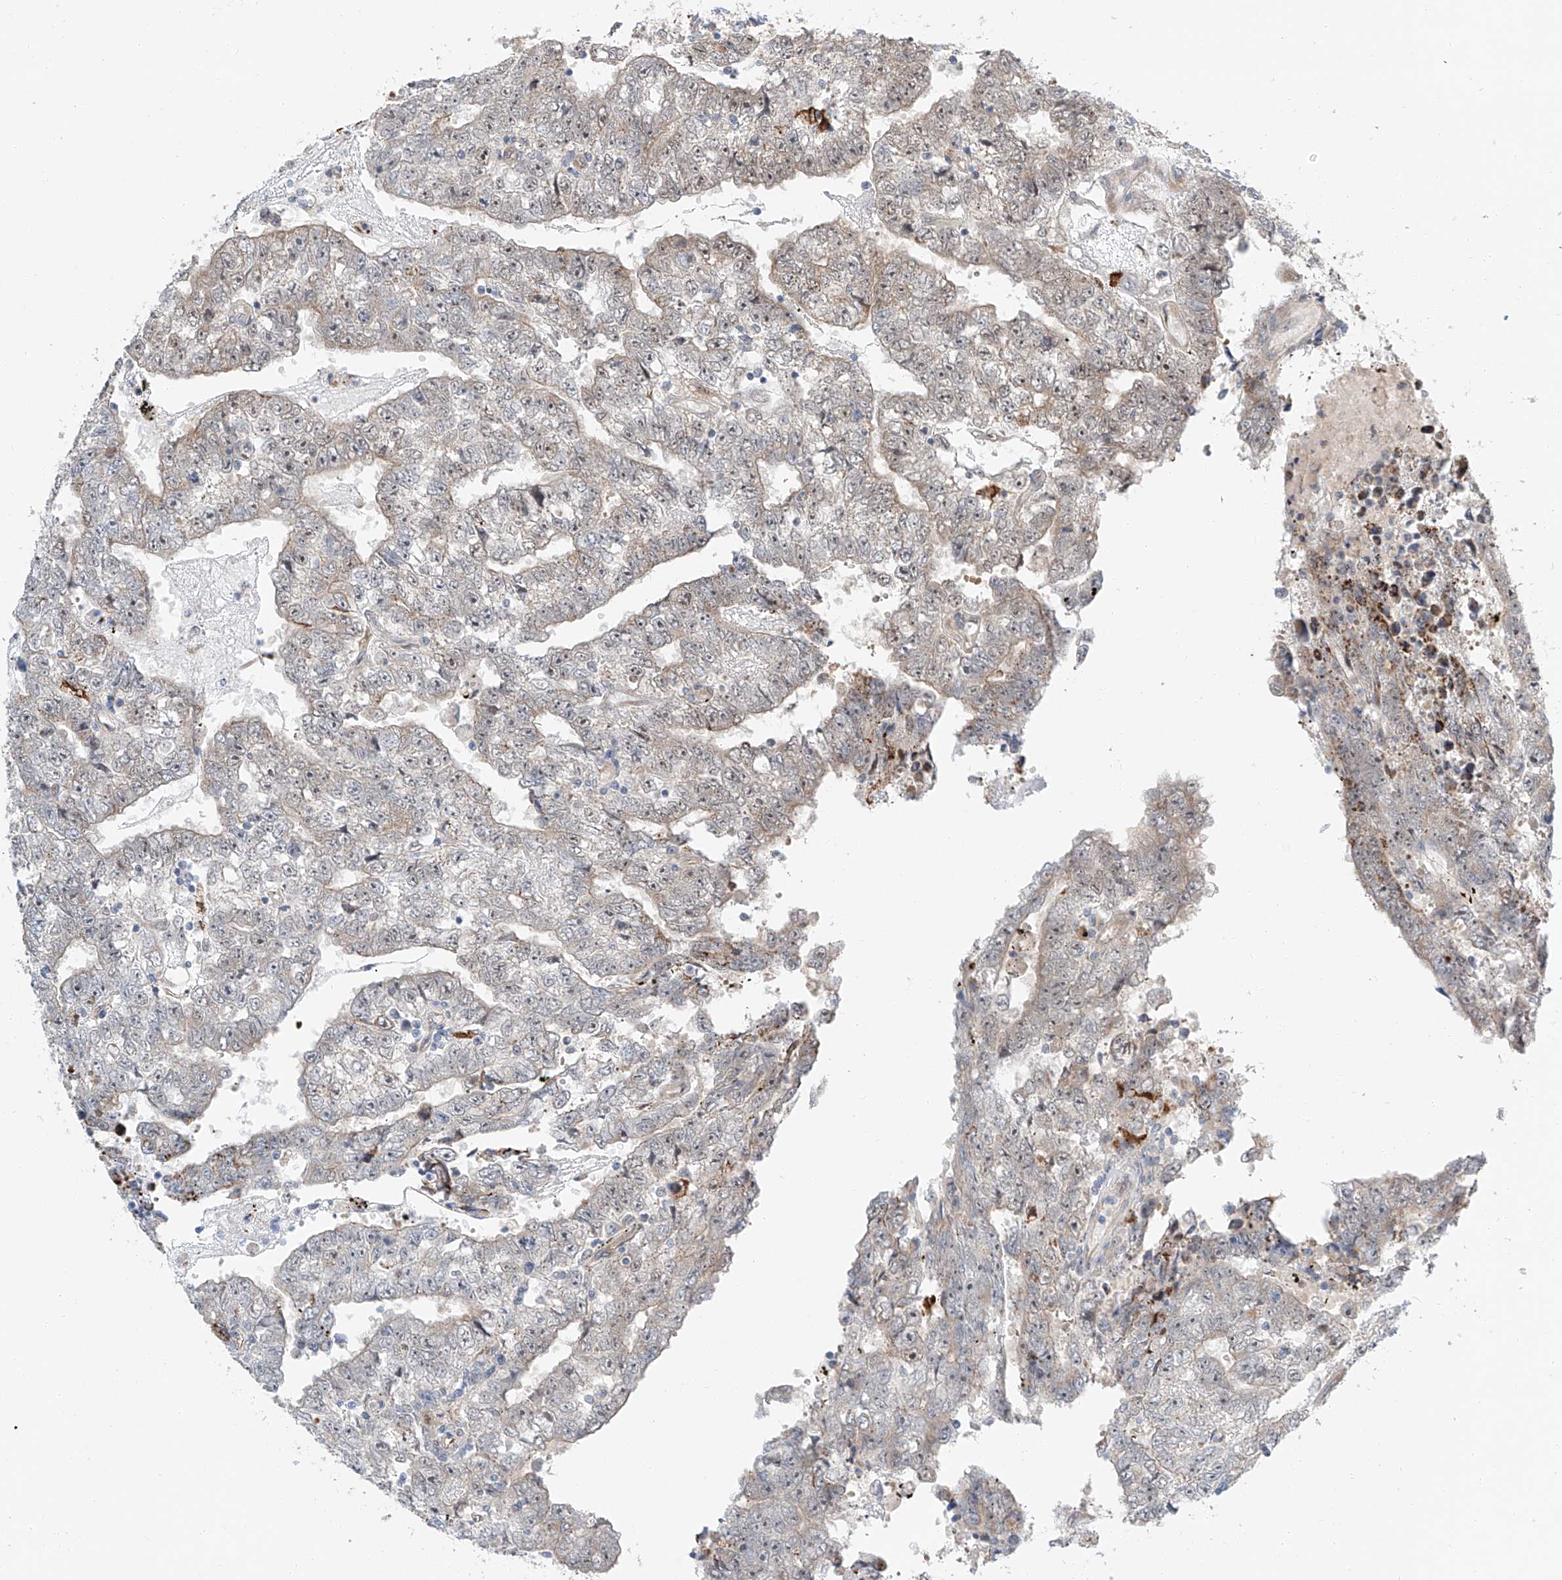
{"staining": {"intensity": "negative", "quantity": "none", "location": "none"}, "tissue": "testis cancer", "cell_type": "Tumor cells", "image_type": "cancer", "snomed": [{"axis": "morphology", "description": "Carcinoma, Embryonal, NOS"}, {"axis": "topography", "description": "Testis"}], "caption": "Micrograph shows no significant protein expression in tumor cells of embryonal carcinoma (testis). (DAB immunohistochemistry with hematoxylin counter stain).", "gene": "CLDND1", "patient": {"sex": "male", "age": 25}}